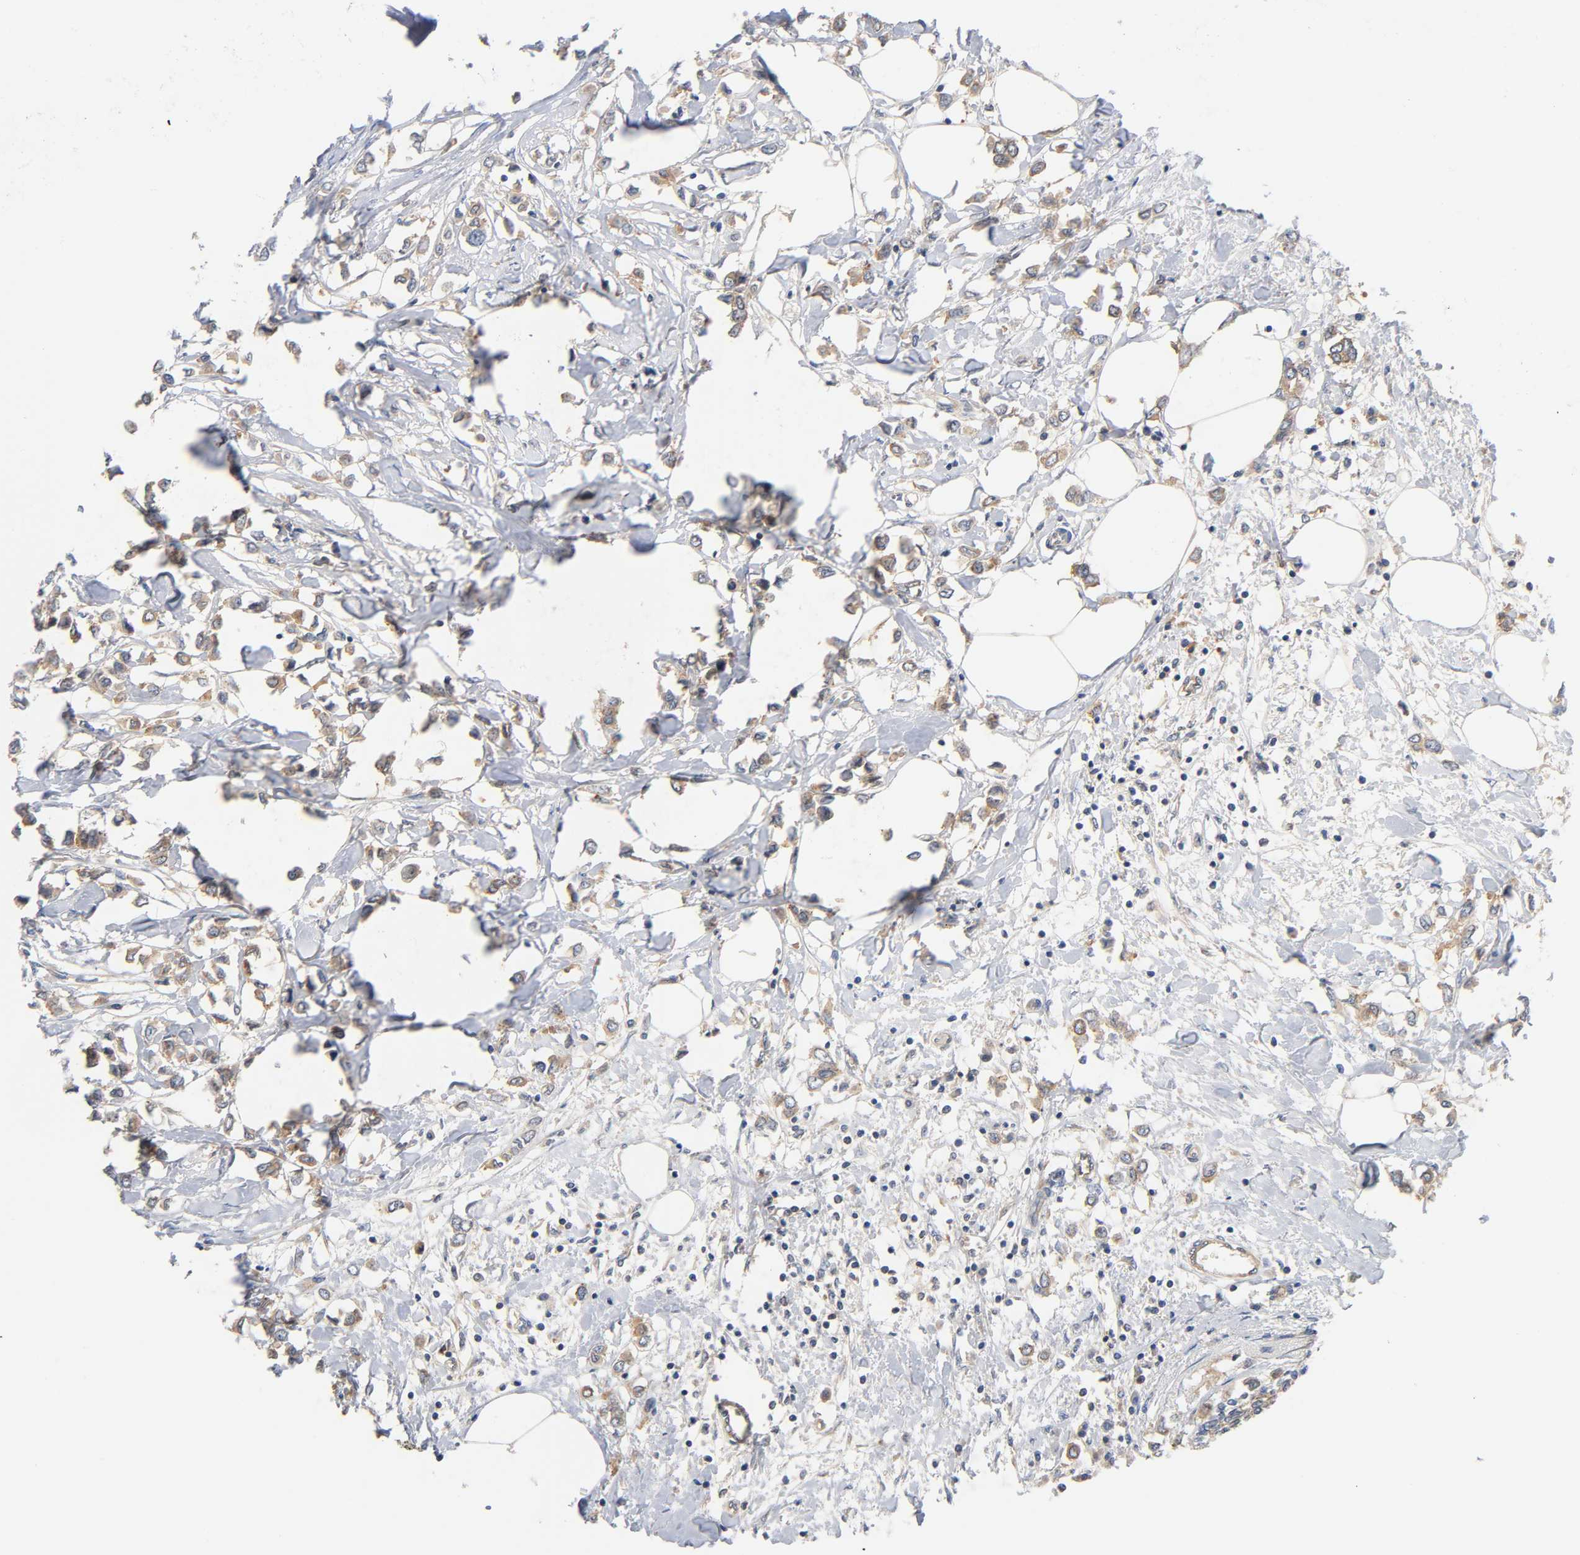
{"staining": {"intensity": "moderate", "quantity": ">75%", "location": "cytoplasmic/membranous"}, "tissue": "breast cancer", "cell_type": "Tumor cells", "image_type": "cancer", "snomed": [{"axis": "morphology", "description": "Lobular carcinoma"}, {"axis": "topography", "description": "Breast"}], "caption": "Tumor cells exhibit moderate cytoplasmic/membranous expression in about >75% of cells in breast cancer. The staining was performed using DAB, with brown indicating positive protein expression. Nuclei are stained blue with hematoxylin.", "gene": "PRKAB1", "patient": {"sex": "female", "age": 51}}